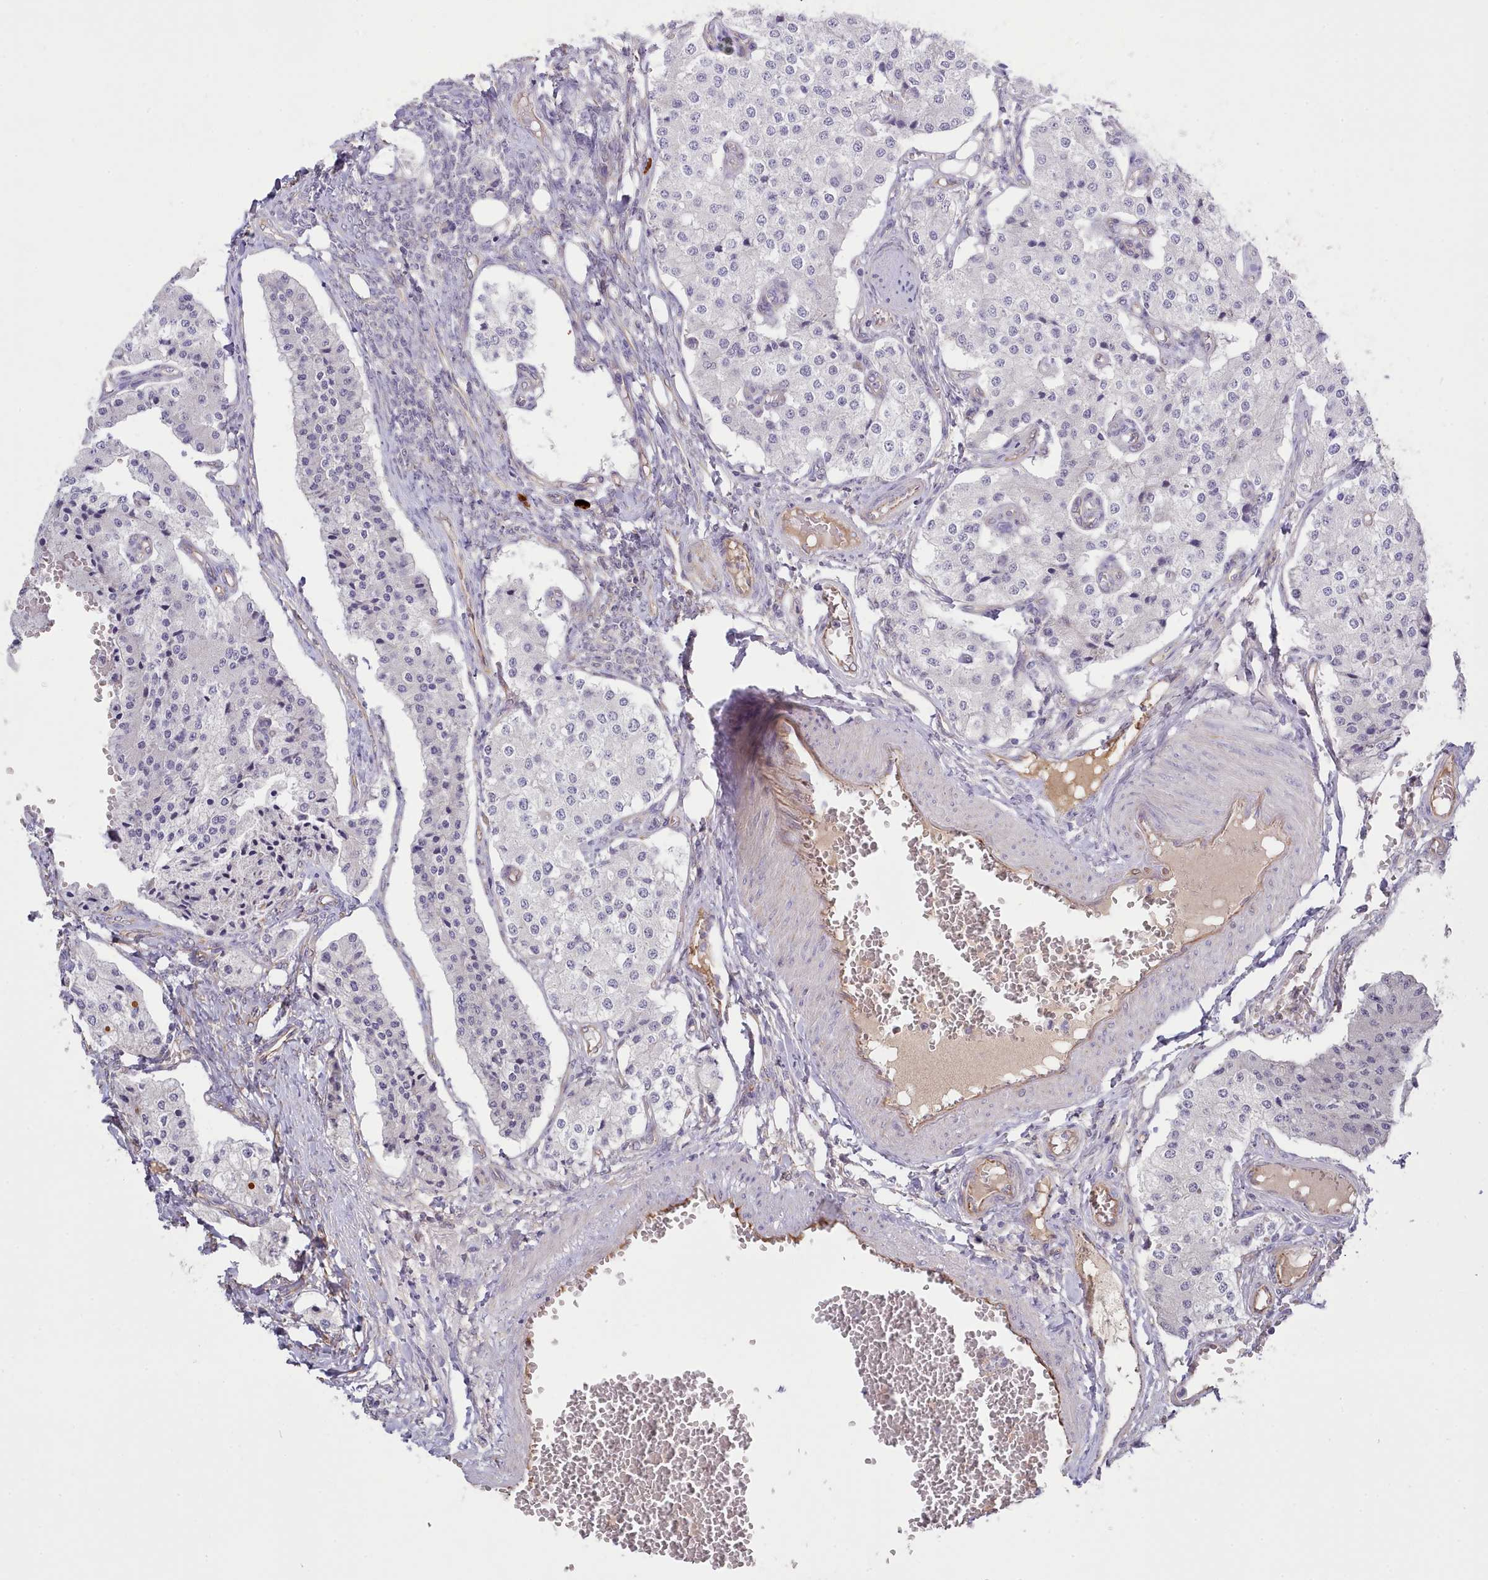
{"staining": {"intensity": "negative", "quantity": "none", "location": "none"}, "tissue": "carcinoid", "cell_type": "Tumor cells", "image_type": "cancer", "snomed": [{"axis": "morphology", "description": "Carcinoid, malignant, NOS"}, {"axis": "topography", "description": "Colon"}], "caption": "This is a micrograph of immunohistochemistry staining of carcinoid (malignant), which shows no expression in tumor cells.", "gene": "ZC3H13", "patient": {"sex": "female", "age": 52}}